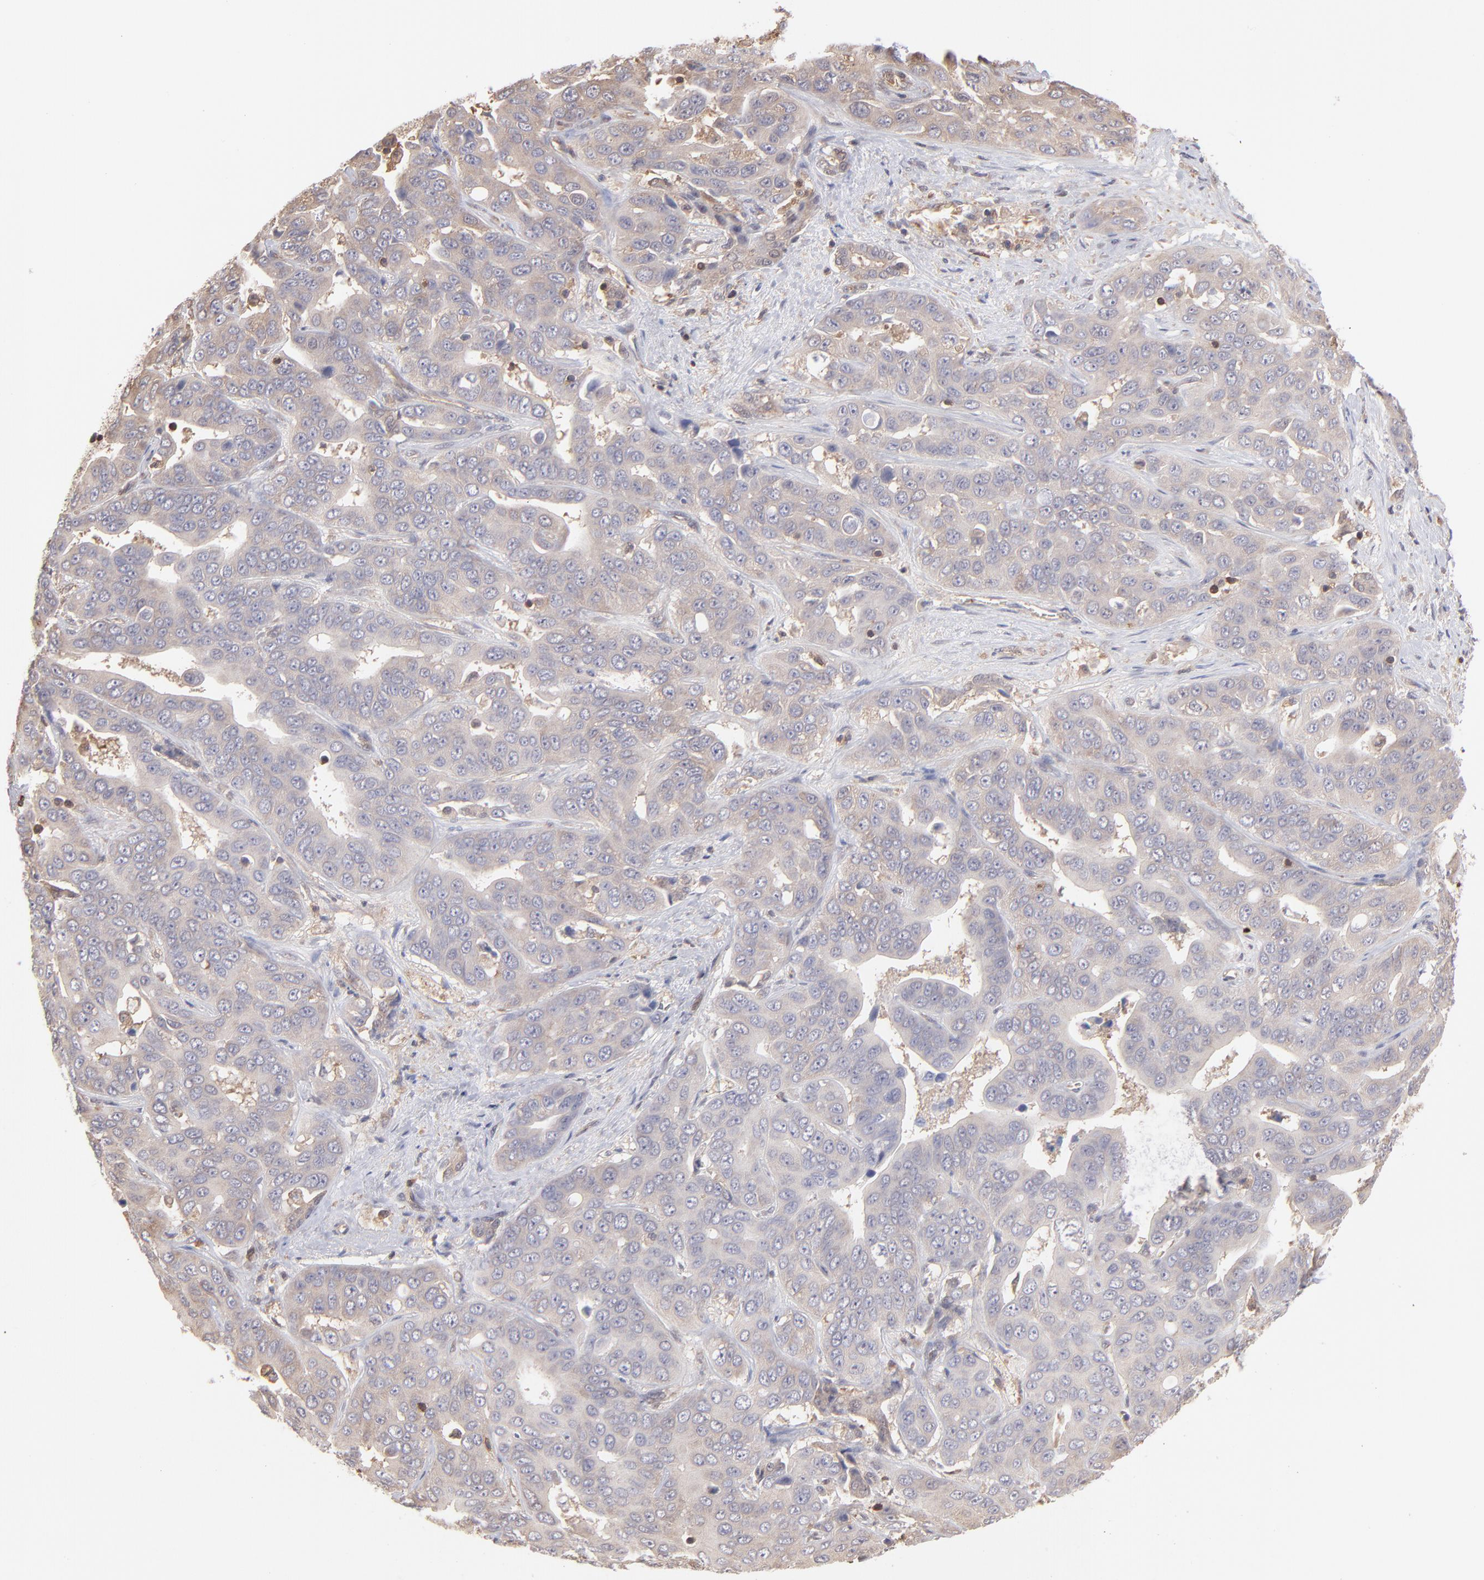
{"staining": {"intensity": "weak", "quantity": "25%-75%", "location": "cytoplasmic/membranous"}, "tissue": "liver cancer", "cell_type": "Tumor cells", "image_type": "cancer", "snomed": [{"axis": "morphology", "description": "Cholangiocarcinoma"}, {"axis": "topography", "description": "Liver"}], "caption": "Immunohistochemistry (IHC) staining of liver cancer, which displays low levels of weak cytoplasmic/membranous expression in about 25%-75% of tumor cells indicating weak cytoplasmic/membranous protein positivity. The staining was performed using DAB (brown) for protein detection and nuclei were counterstained in hematoxylin (blue).", "gene": "MAP2K2", "patient": {"sex": "female", "age": 52}}